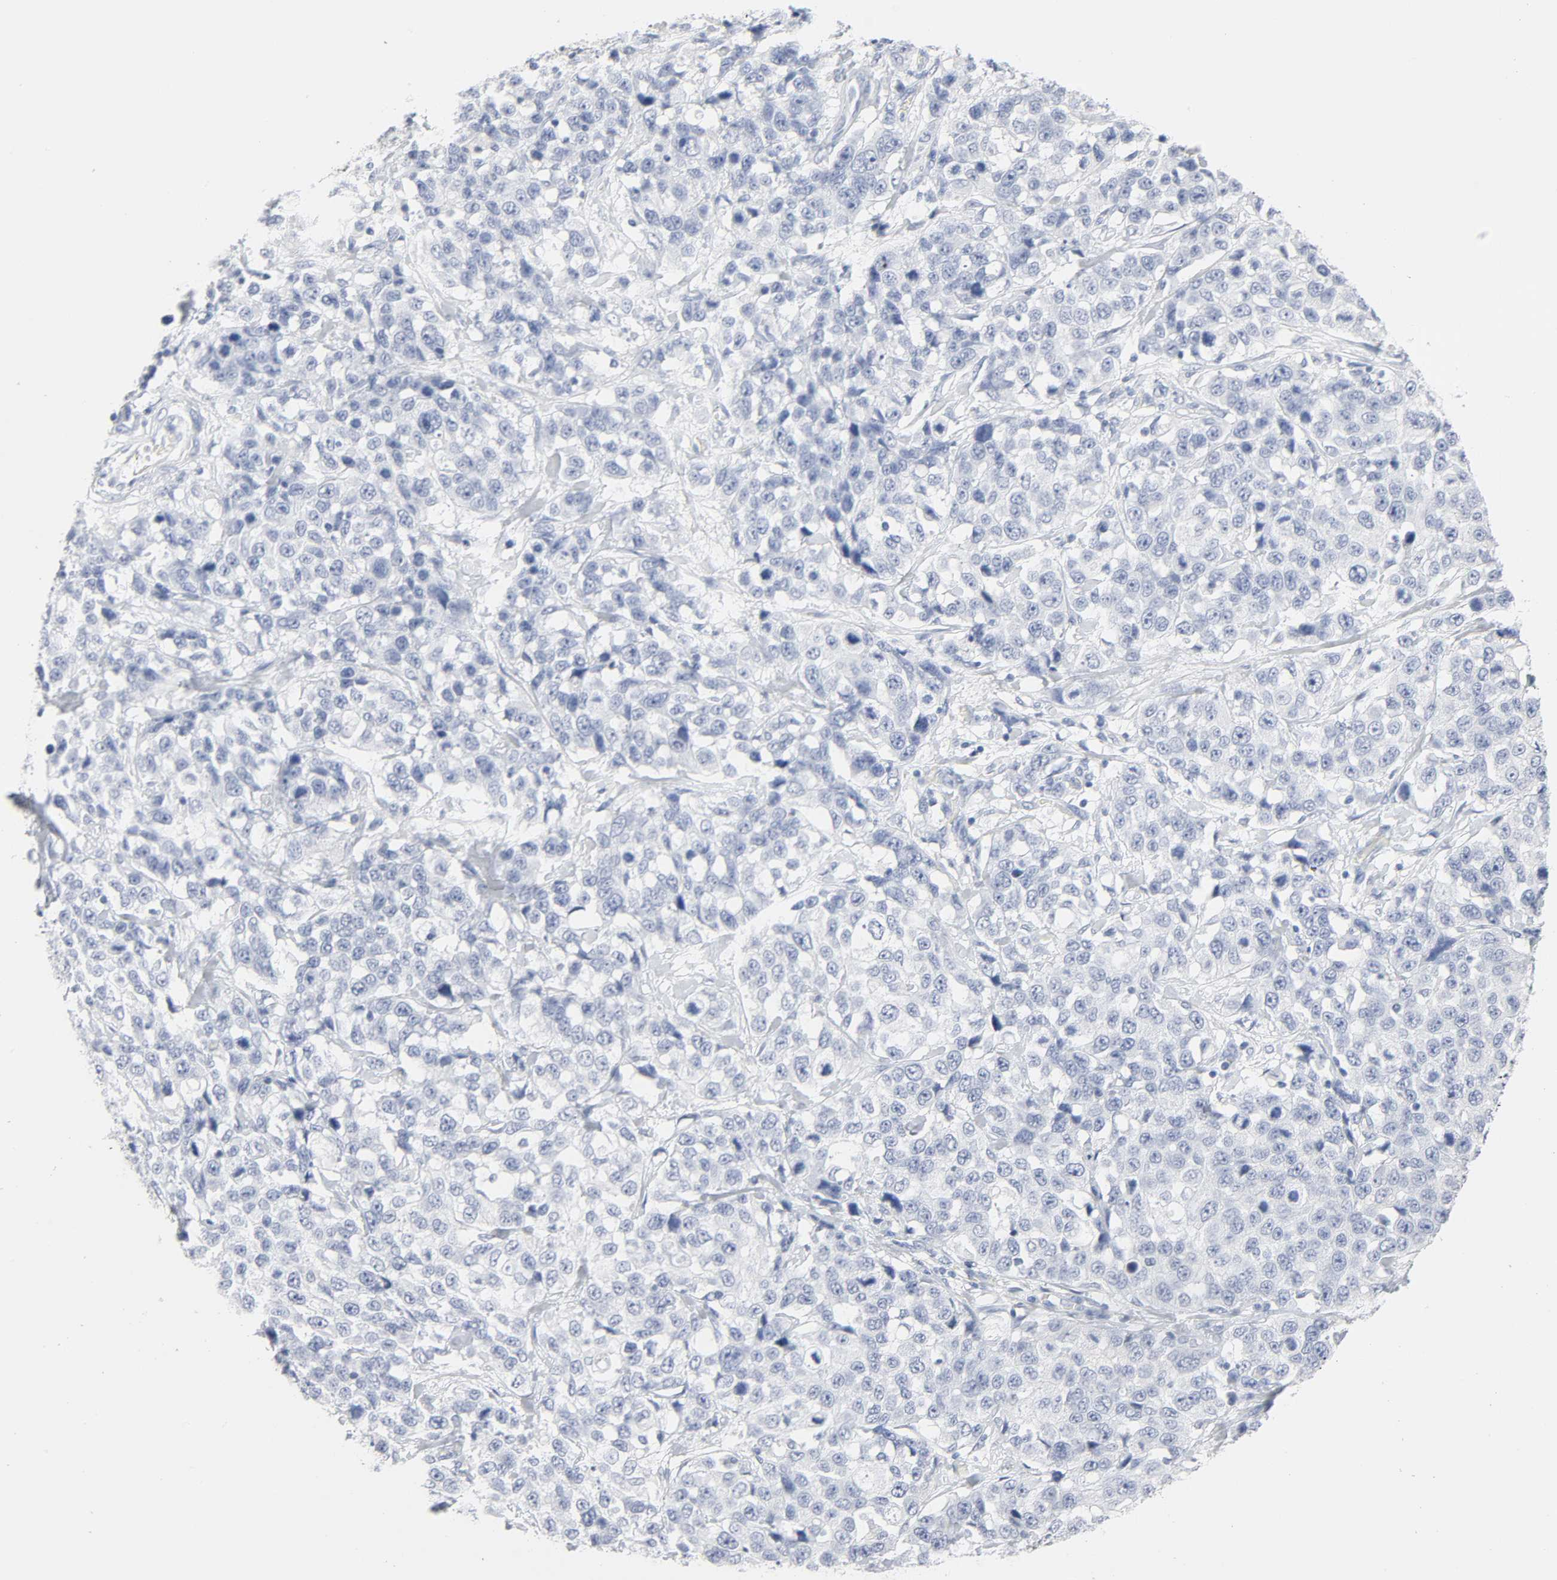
{"staining": {"intensity": "negative", "quantity": "none", "location": "none"}, "tissue": "stomach cancer", "cell_type": "Tumor cells", "image_type": "cancer", "snomed": [{"axis": "morphology", "description": "Normal tissue, NOS"}, {"axis": "morphology", "description": "Adenocarcinoma, NOS"}, {"axis": "topography", "description": "Stomach"}], "caption": "This is an IHC photomicrograph of stomach cancer (adenocarcinoma). There is no expression in tumor cells.", "gene": "ACP3", "patient": {"sex": "male", "age": 48}}